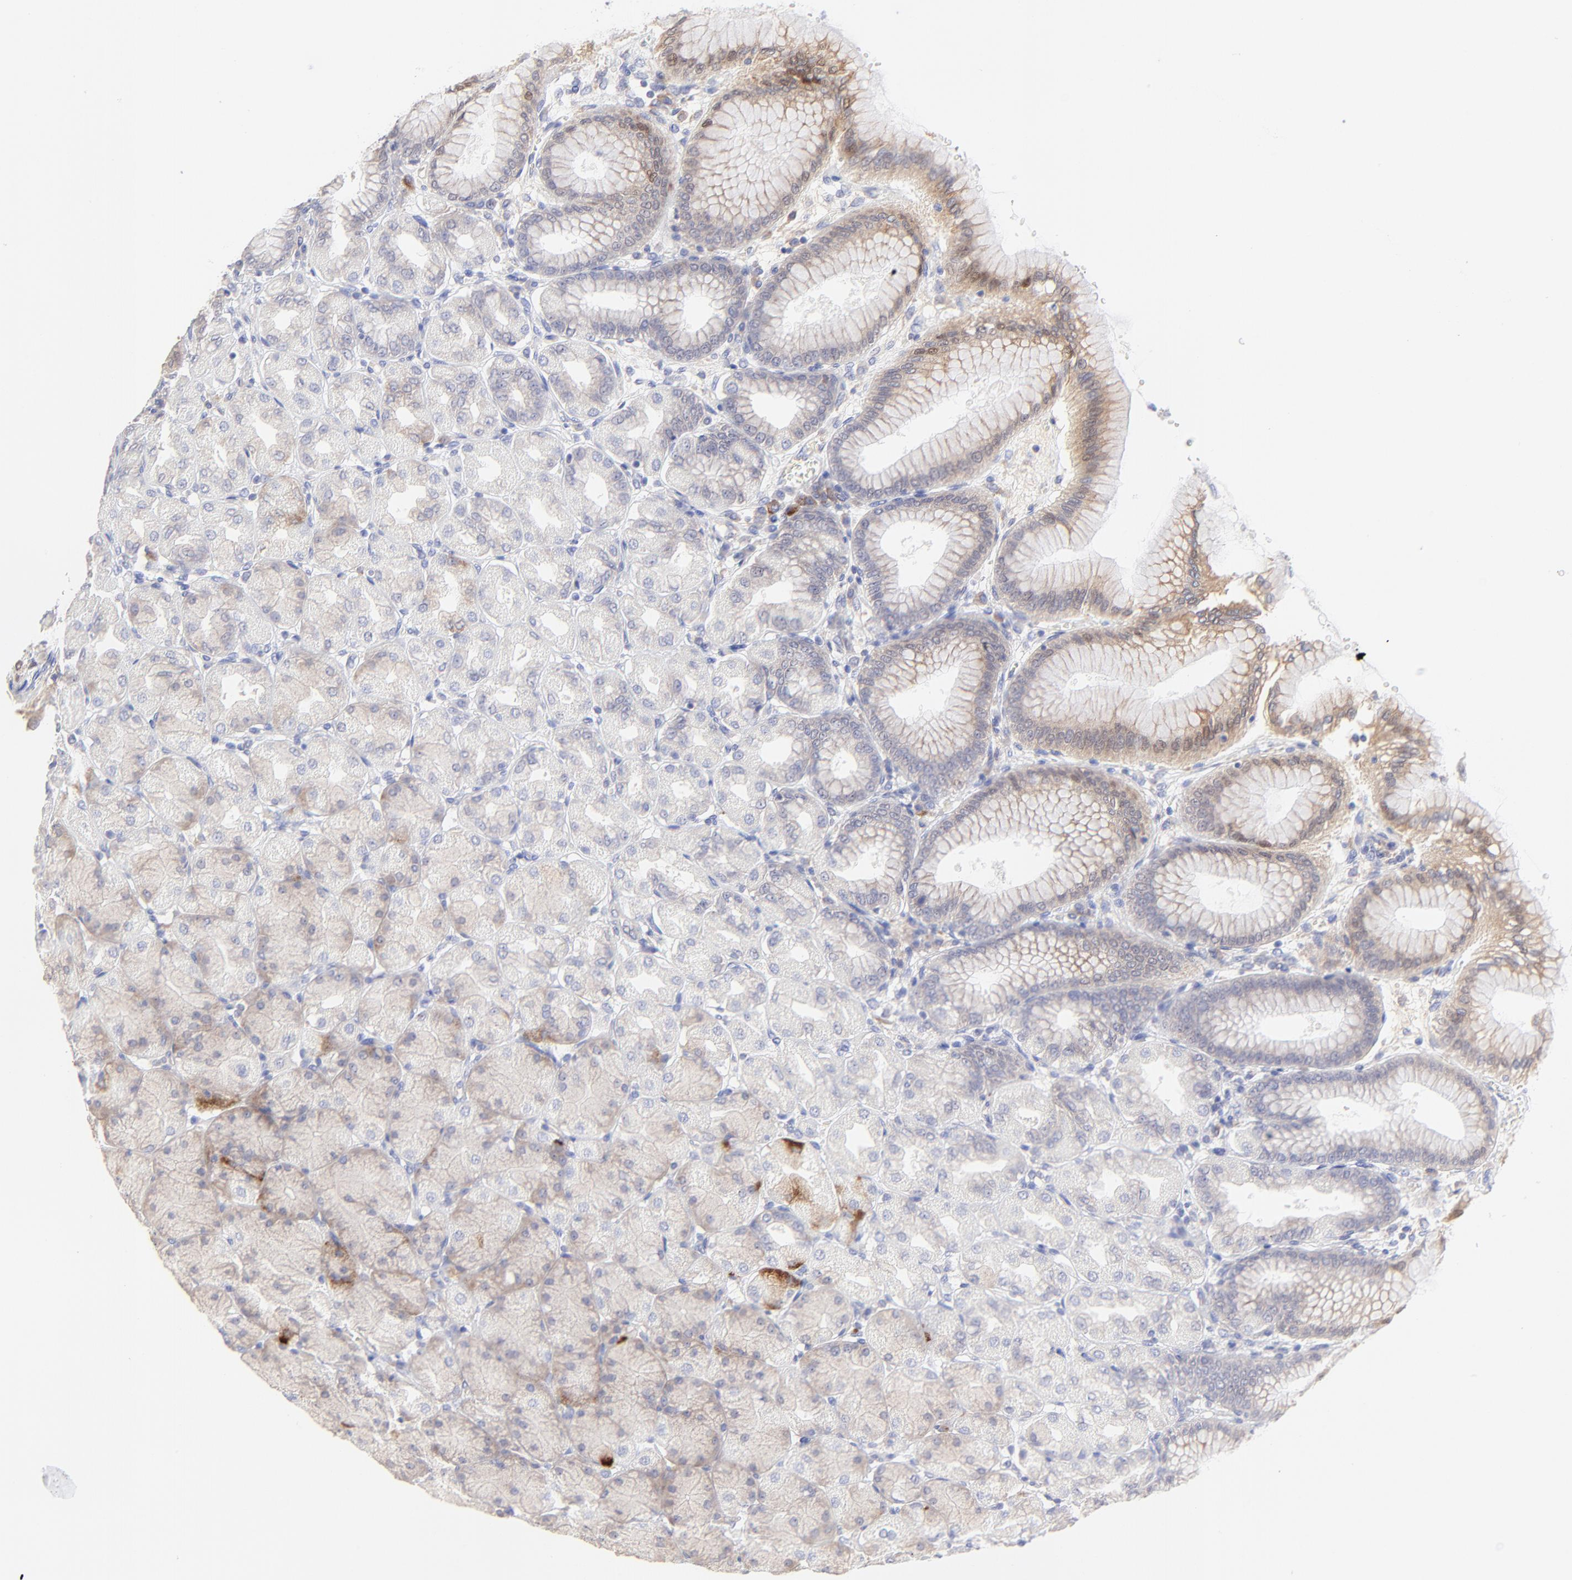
{"staining": {"intensity": "strong", "quantity": "25%-75%", "location": "cytoplasmic/membranous"}, "tissue": "stomach", "cell_type": "Glandular cells", "image_type": "normal", "snomed": [{"axis": "morphology", "description": "Normal tissue, NOS"}, {"axis": "topography", "description": "Stomach, upper"}], "caption": "Benign stomach shows strong cytoplasmic/membranous expression in about 25%-75% of glandular cells (brown staining indicates protein expression, while blue staining denotes nuclei)..", "gene": "LHFPL1", "patient": {"sex": "female", "age": 56}}